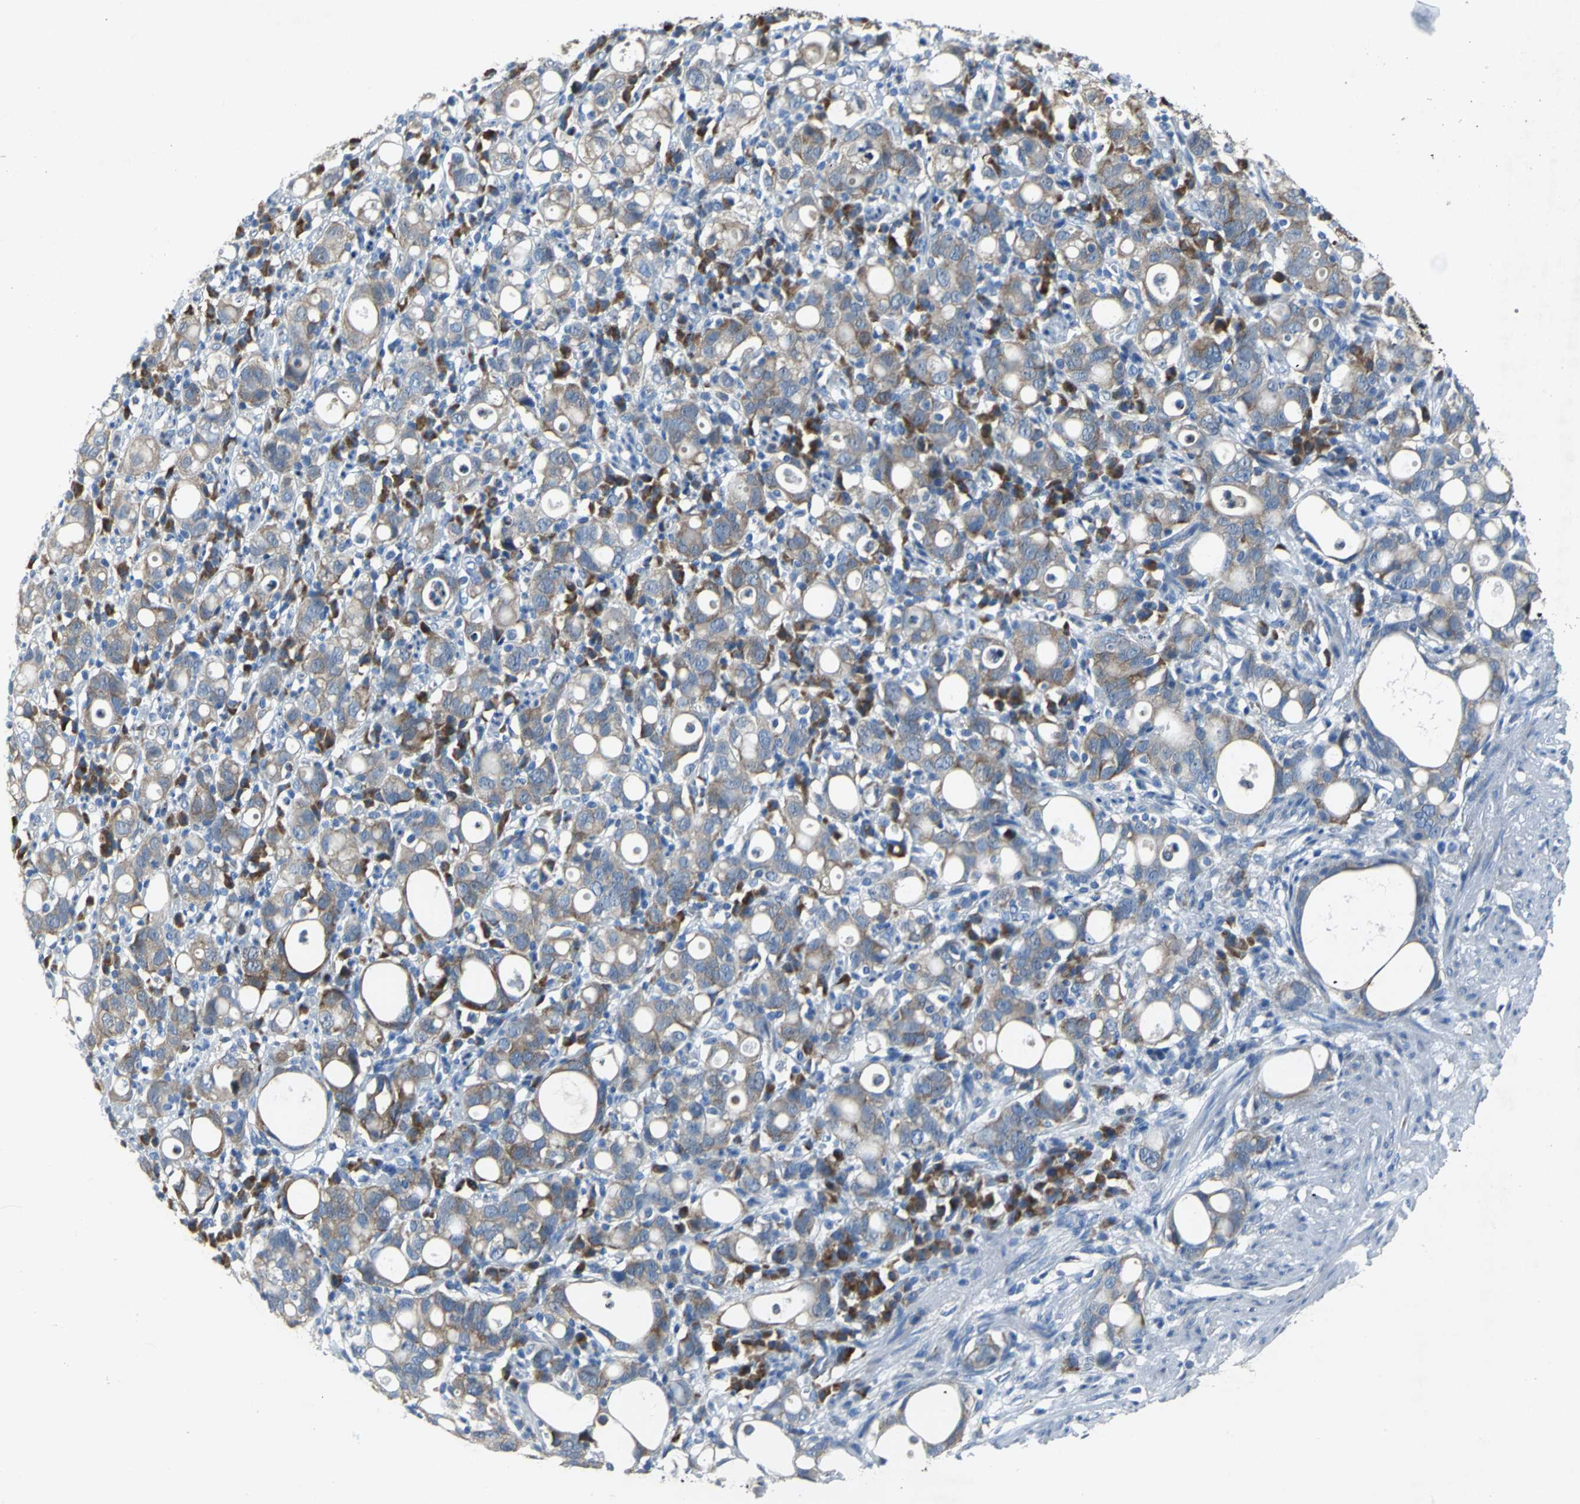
{"staining": {"intensity": "moderate", "quantity": "25%-75%", "location": "cytoplasmic/membranous"}, "tissue": "stomach cancer", "cell_type": "Tumor cells", "image_type": "cancer", "snomed": [{"axis": "morphology", "description": "Adenocarcinoma, NOS"}, {"axis": "topography", "description": "Stomach"}], "caption": "Immunohistochemistry (DAB) staining of adenocarcinoma (stomach) exhibits moderate cytoplasmic/membranous protein expression in about 25%-75% of tumor cells.", "gene": "EIF5A", "patient": {"sex": "female", "age": 75}}